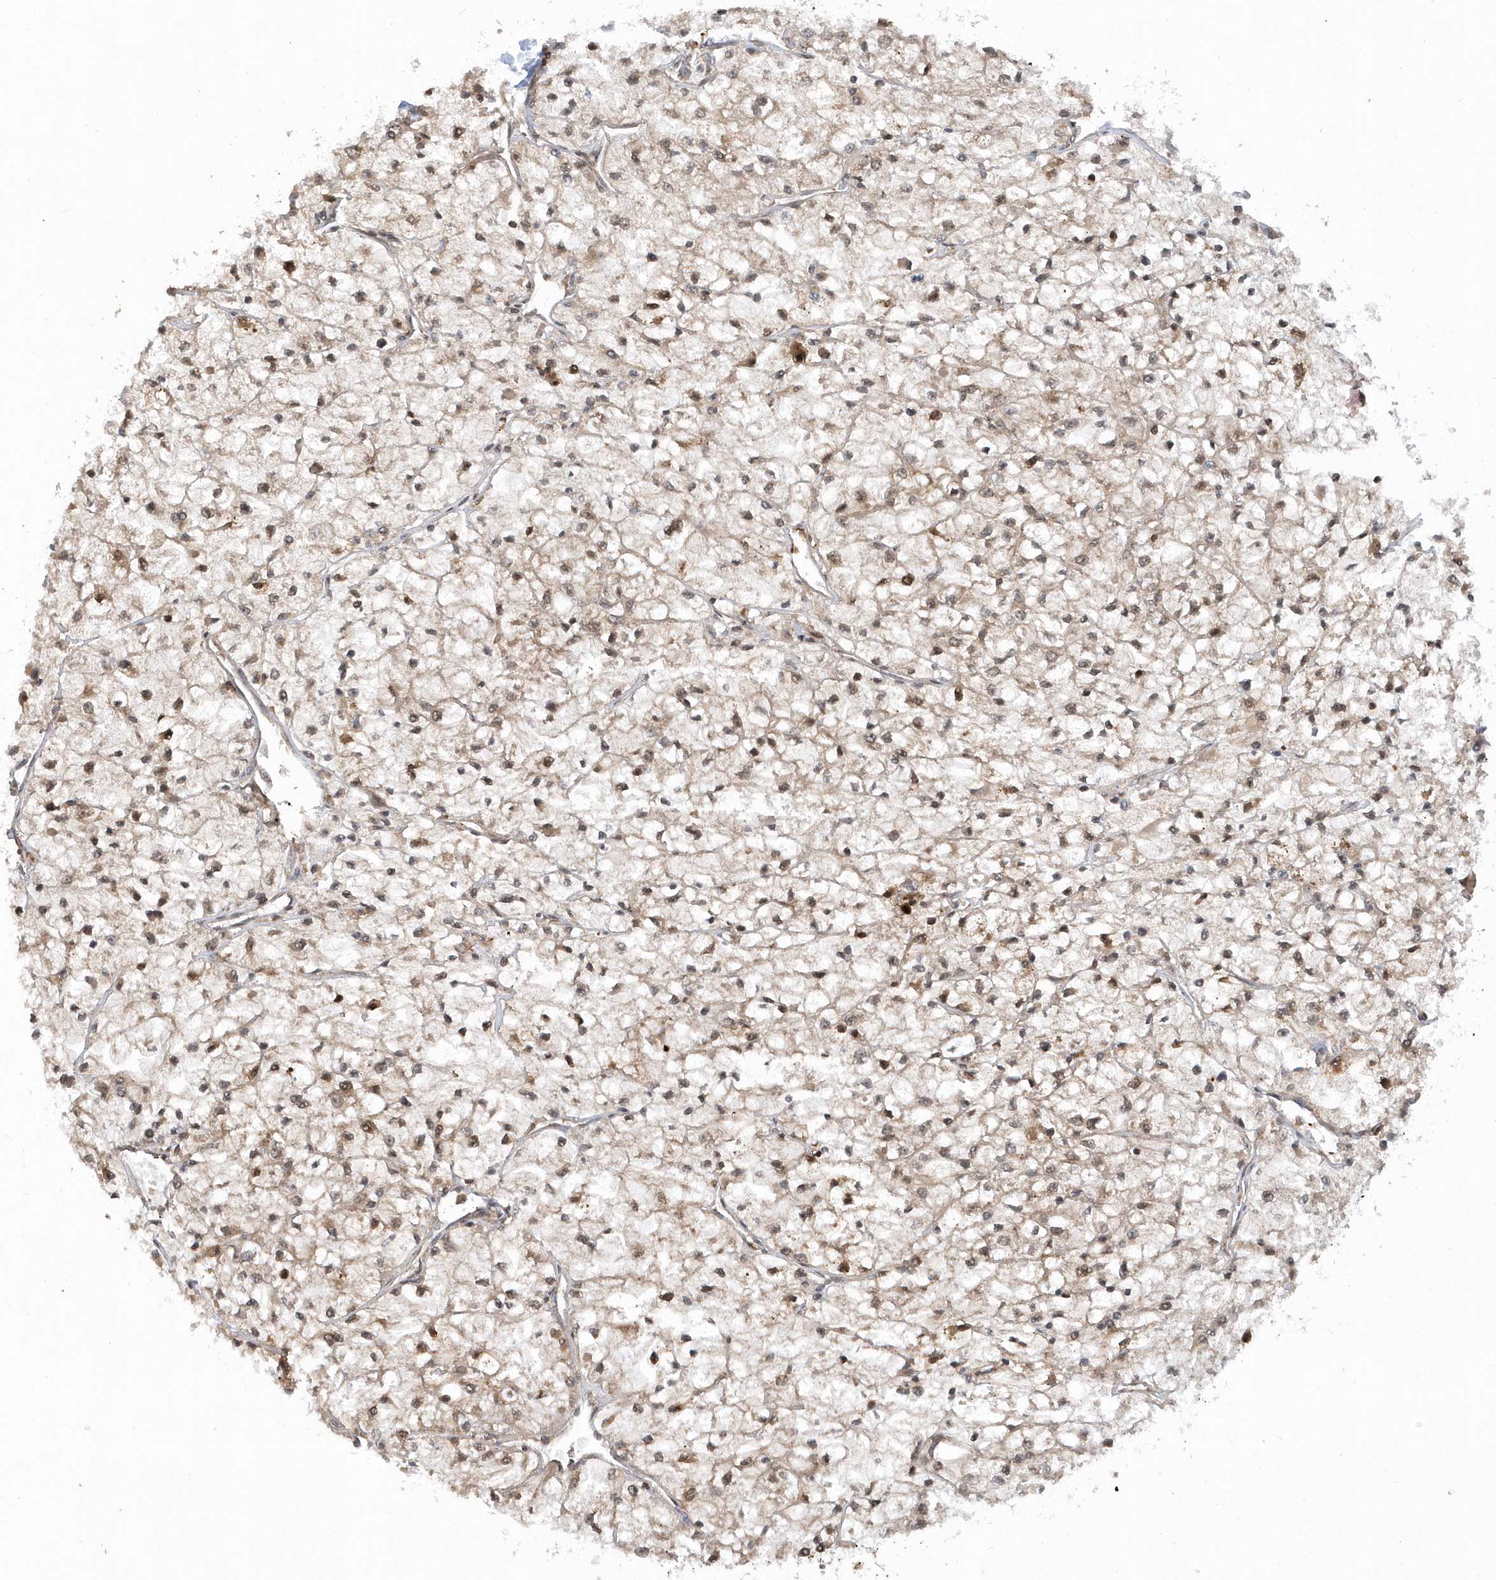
{"staining": {"intensity": "moderate", "quantity": "25%-75%", "location": "cytoplasmic/membranous,nuclear"}, "tissue": "renal cancer", "cell_type": "Tumor cells", "image_type": "cancer", "snomed": [{"axis": "morphology", "description": "Adenocarcinoma, NOS"}, {"axis": "topography", "description": "Kidney"}], "caption": "Immunohistochemical staining of renal cancer exhibits medium levels of moderate cytoplasmic/membranous and nuclear expression in about 25%-75% of tumor cells.", "gene": "ACYP1", "patient": {"sex": "male", "age": 80}}